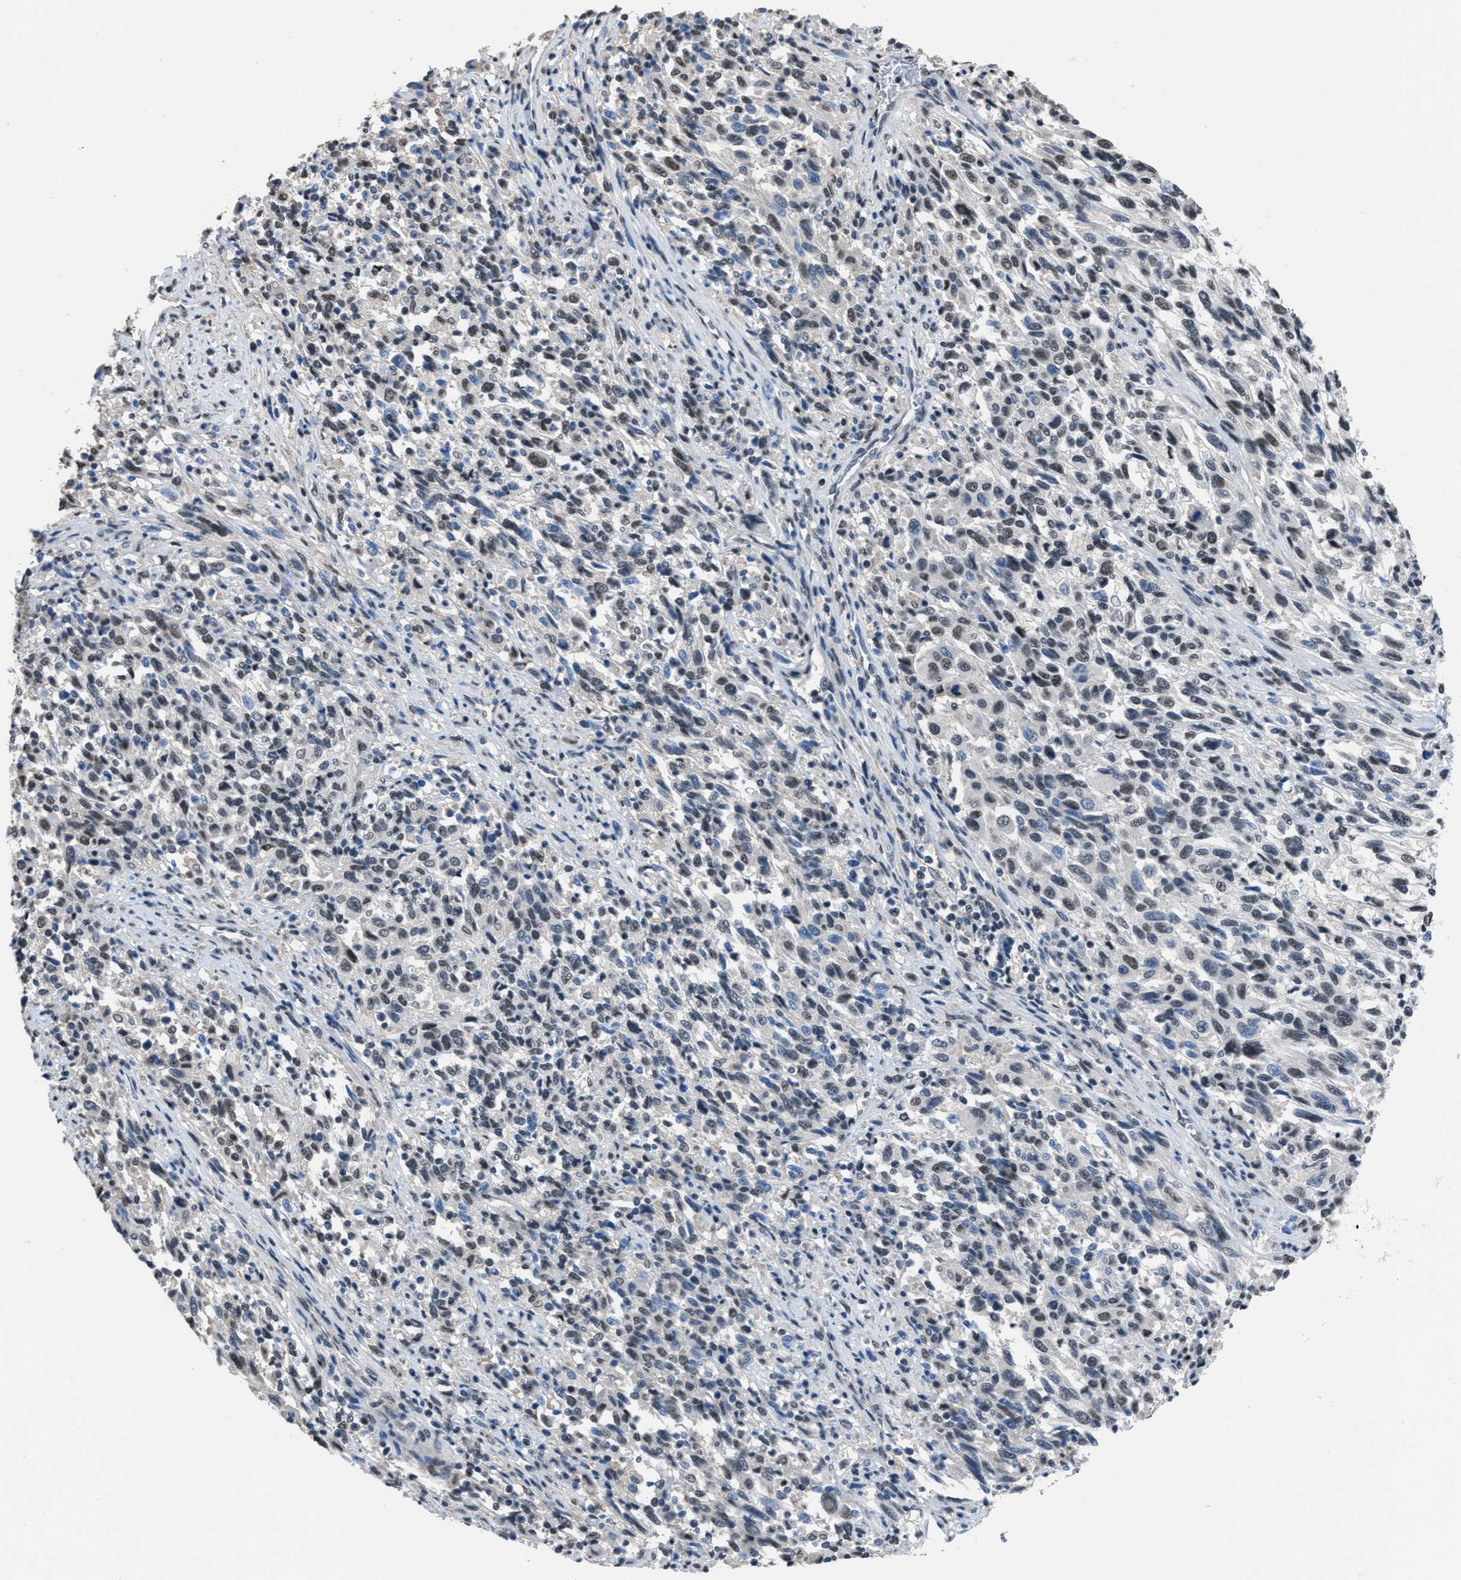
{"staining": {"intensity": "weak", "quantity": "25%-75%", "location": "nuclear"}, "tissue": "melanoma", "cell_type": "Tumor cells", "image_type": "cancer", "snomed": [{"axis": "morphology", "description": "Malignant melanoma, Metastatic site"}, {"axis": "topography", "description": "Lymph node"}], "caption": "DAB (3,3'-diaminobenzidine) immunohistochemical staining of malignant melanoma (metastatic site) reveals weak nuclear protein positivity in approximately 25%-75% of tumor cells. (DAB = brown stain, brightfield microscopy at high magnification).", "gene": "ZNF276", "patient": {"sex": "male", "age": 61}}